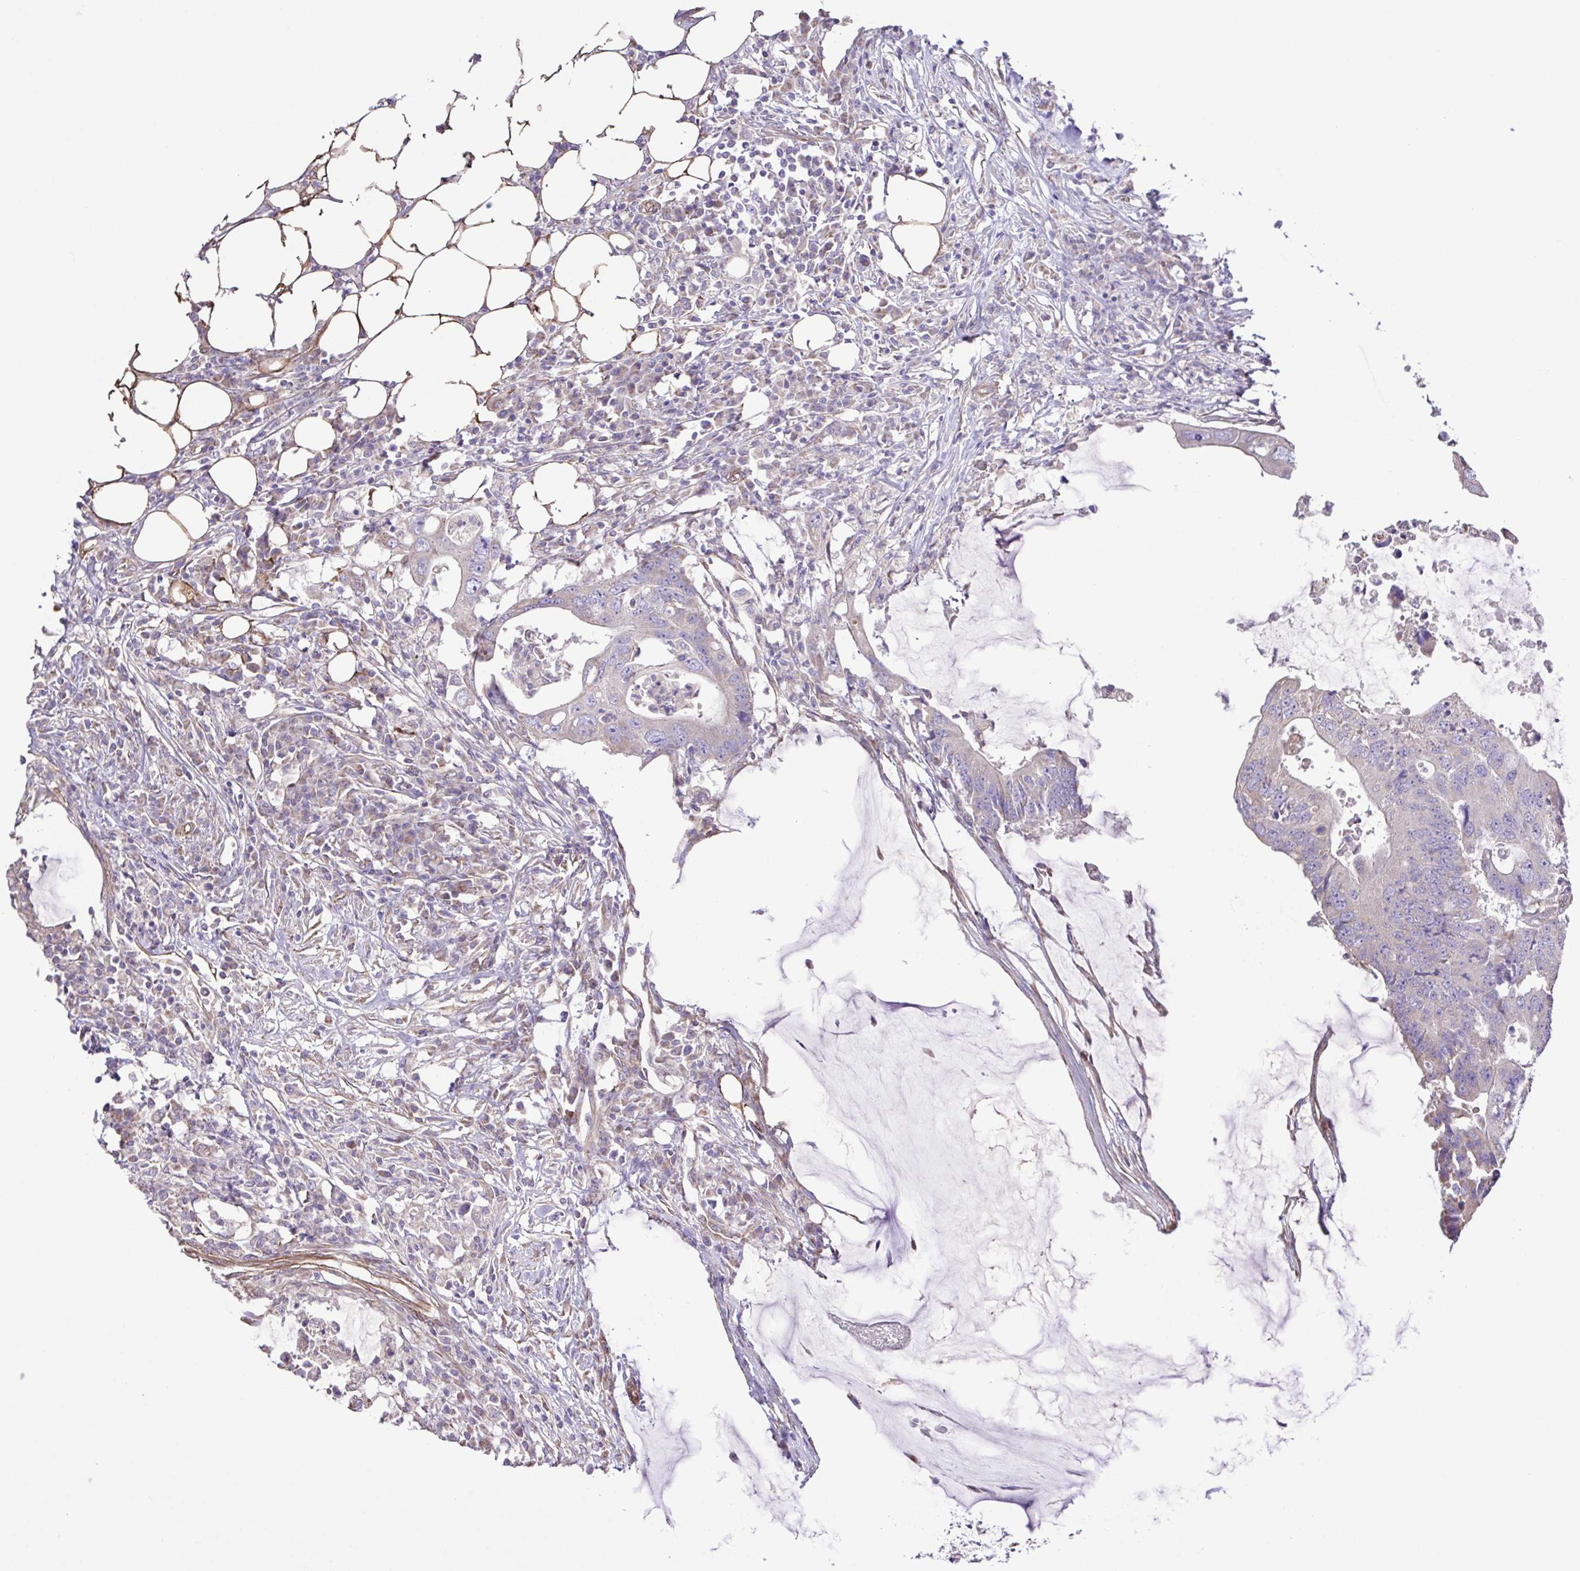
{"staining": {"intensity": "negative", "quantity": "none", "location": "none"}, "tissue": "colorectal cancer", "cell_type": "Tumor cells", "image_type": "cancer", "snomed": [{"axis": "morphology", "description": "Adenocarcinoma, NOS"}, {"axis": "topography", "description": "Colon"}], "caption": "High power microscopy photomicrograph of an IHC micrograph of colorectal adenocarcinoma, revealing no significant positivity in tumor cells.", "gene": "FLT1", "patient": {"sex": "male", "age": 71}}